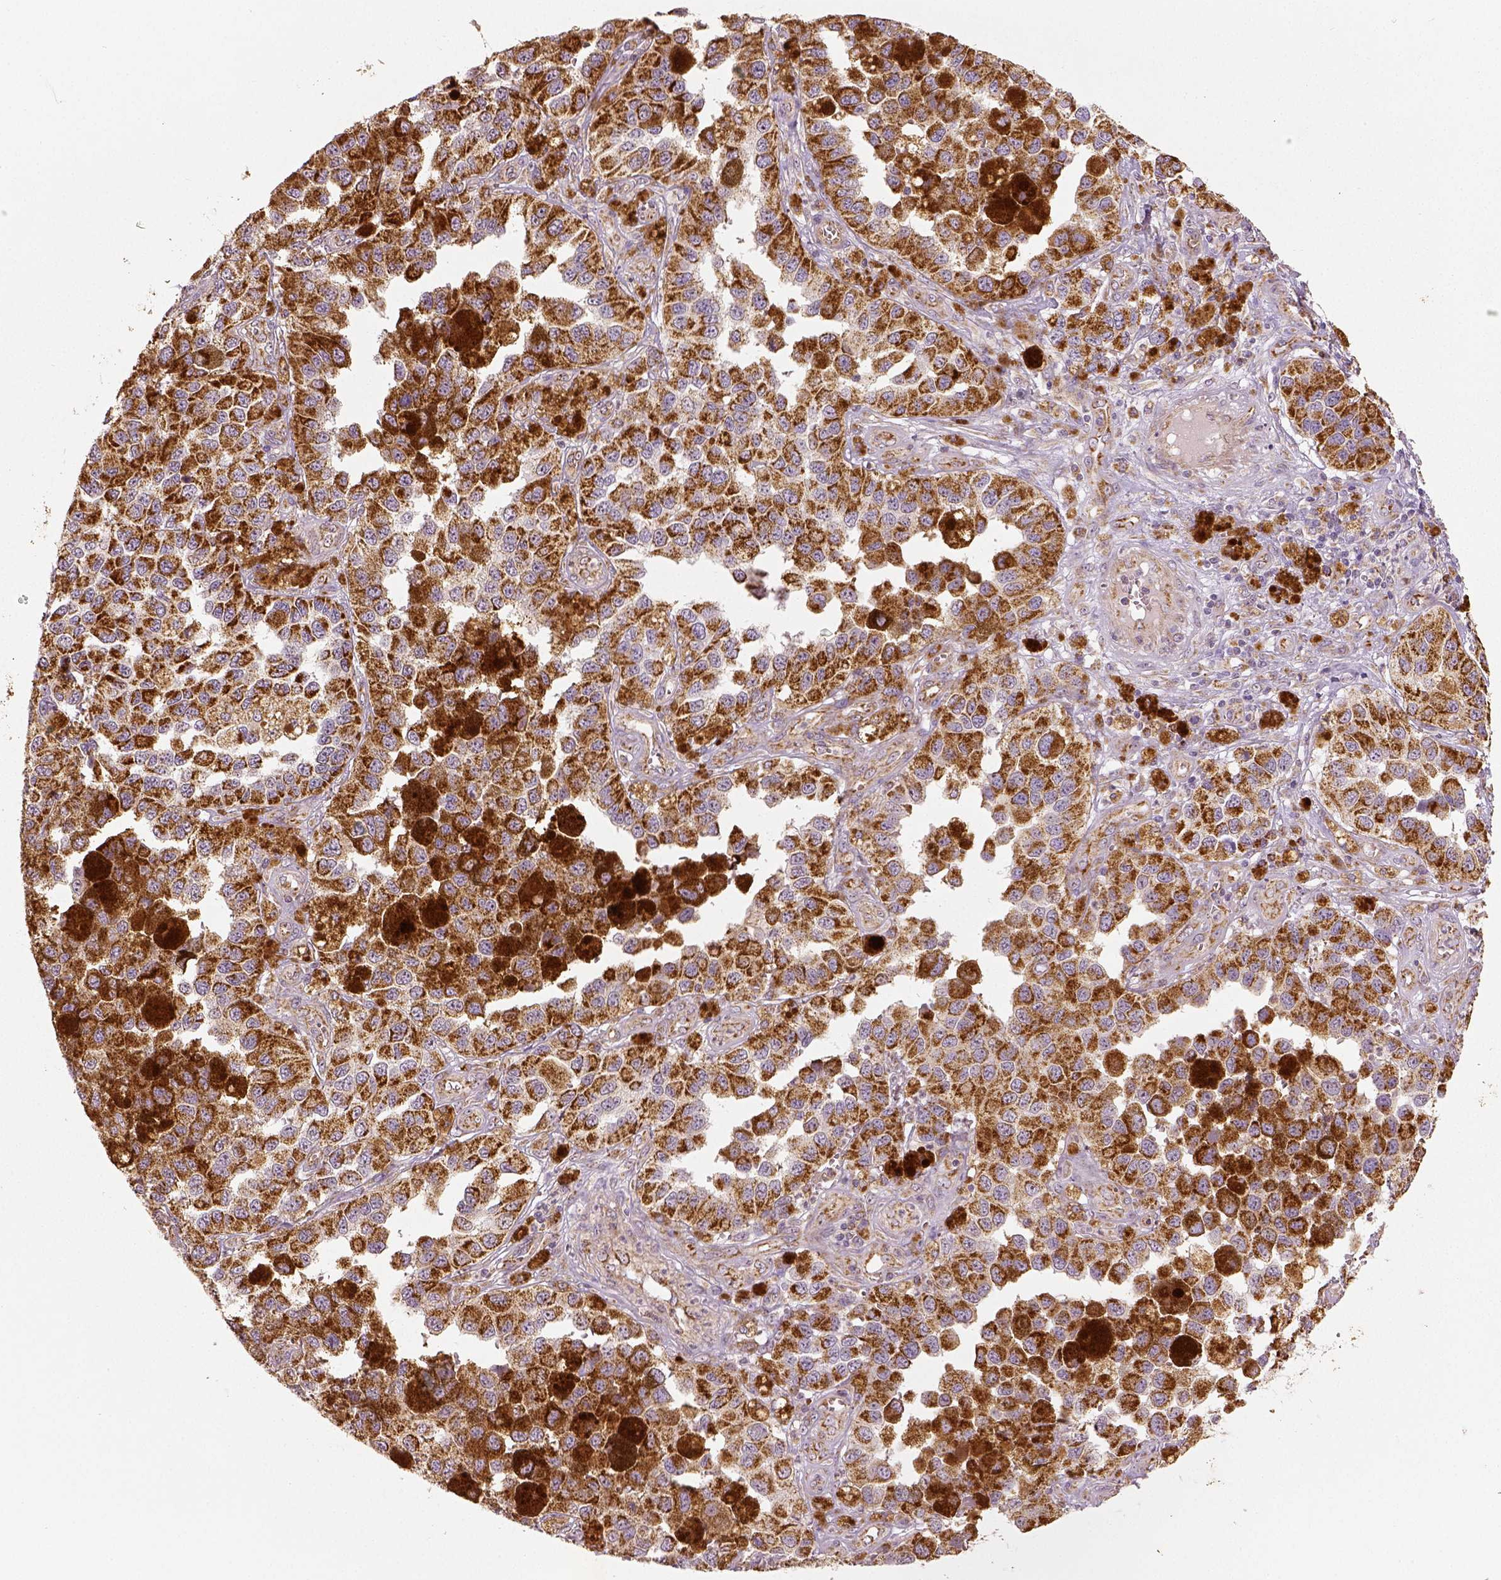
{"staining": {"intensity": "strong", "quantity": ">75%", "location": "cytoplasmic/membranous"}, "tissue": "melanoma", "cell_type": "Tumor cells", "image_type": "cancer", "snomed": [{"axis": "morphology", "description": "Malignant melanoma, NOS"}, {"axis": "topography", "description": "Skin"}], "caption": "This micrograph displays IHC staining of malignant melanoma, with high strong cytoplasmic/membranous positivity in approximately >75% of tumor cells.", "gene": "PGAM5", "patient": {"sex": "female", "age": 58}}